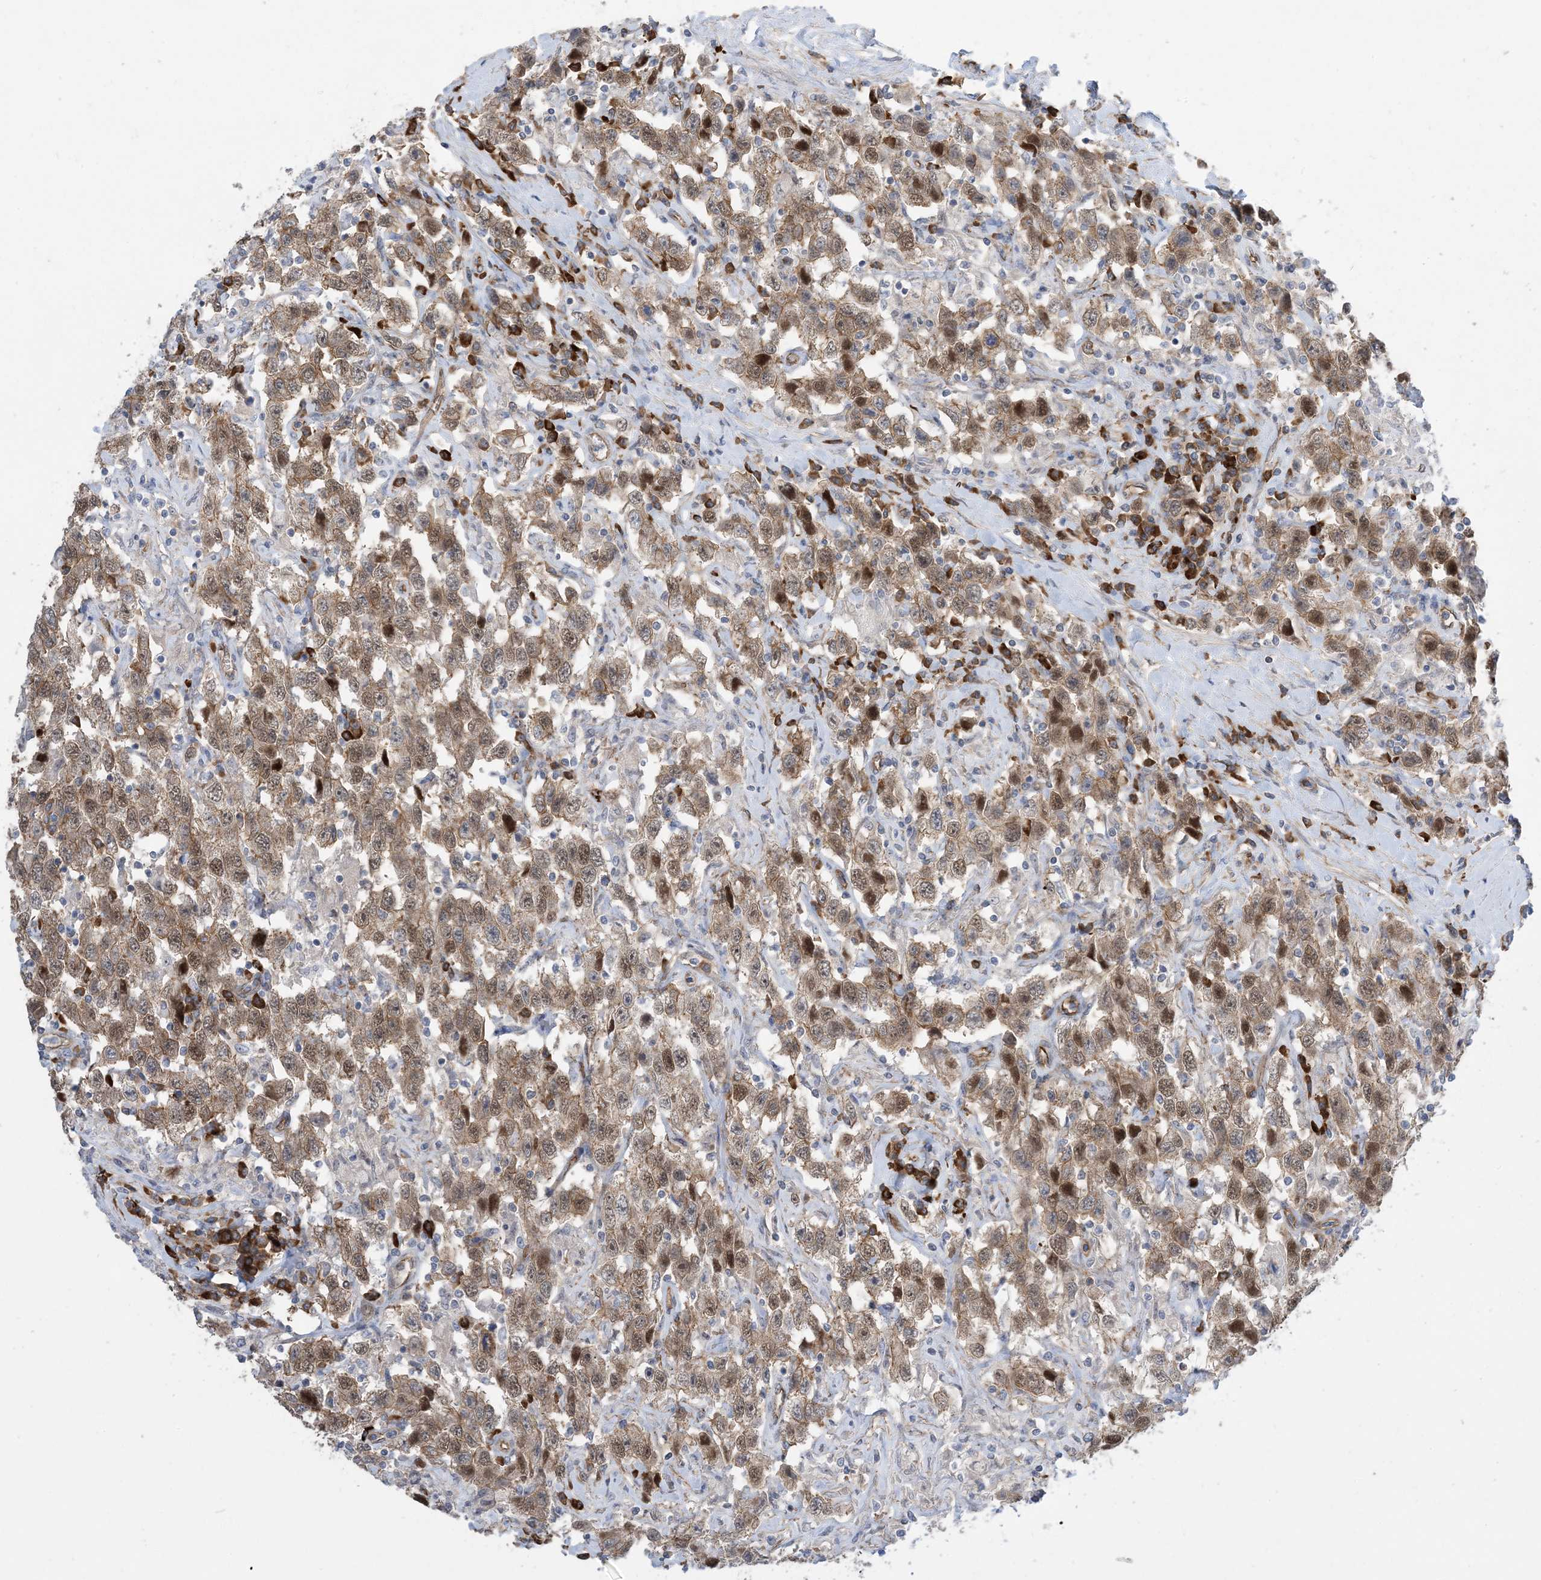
{"staining": {"intensity": "moderate", "quantity": ">75%", "location": "cytoplasmic/membranous,nuclear"}, "tissue": "testis cancer", "cell_type": "Tumor cells", "image_type": "cancer", "snomed": [{"axis": "morphology", "description": "Seminoma, NOS"}, {"axis": "topography", "description": "Testis"}], "caption": "Tumor cells exhibit medium levels of moderate cytoplasmic/membranous and nuclear expression in about >75% of cells in human testis cancer (seminoma).", "gene": "AOC1", "patient": {"sex": "male", "age": 41}}